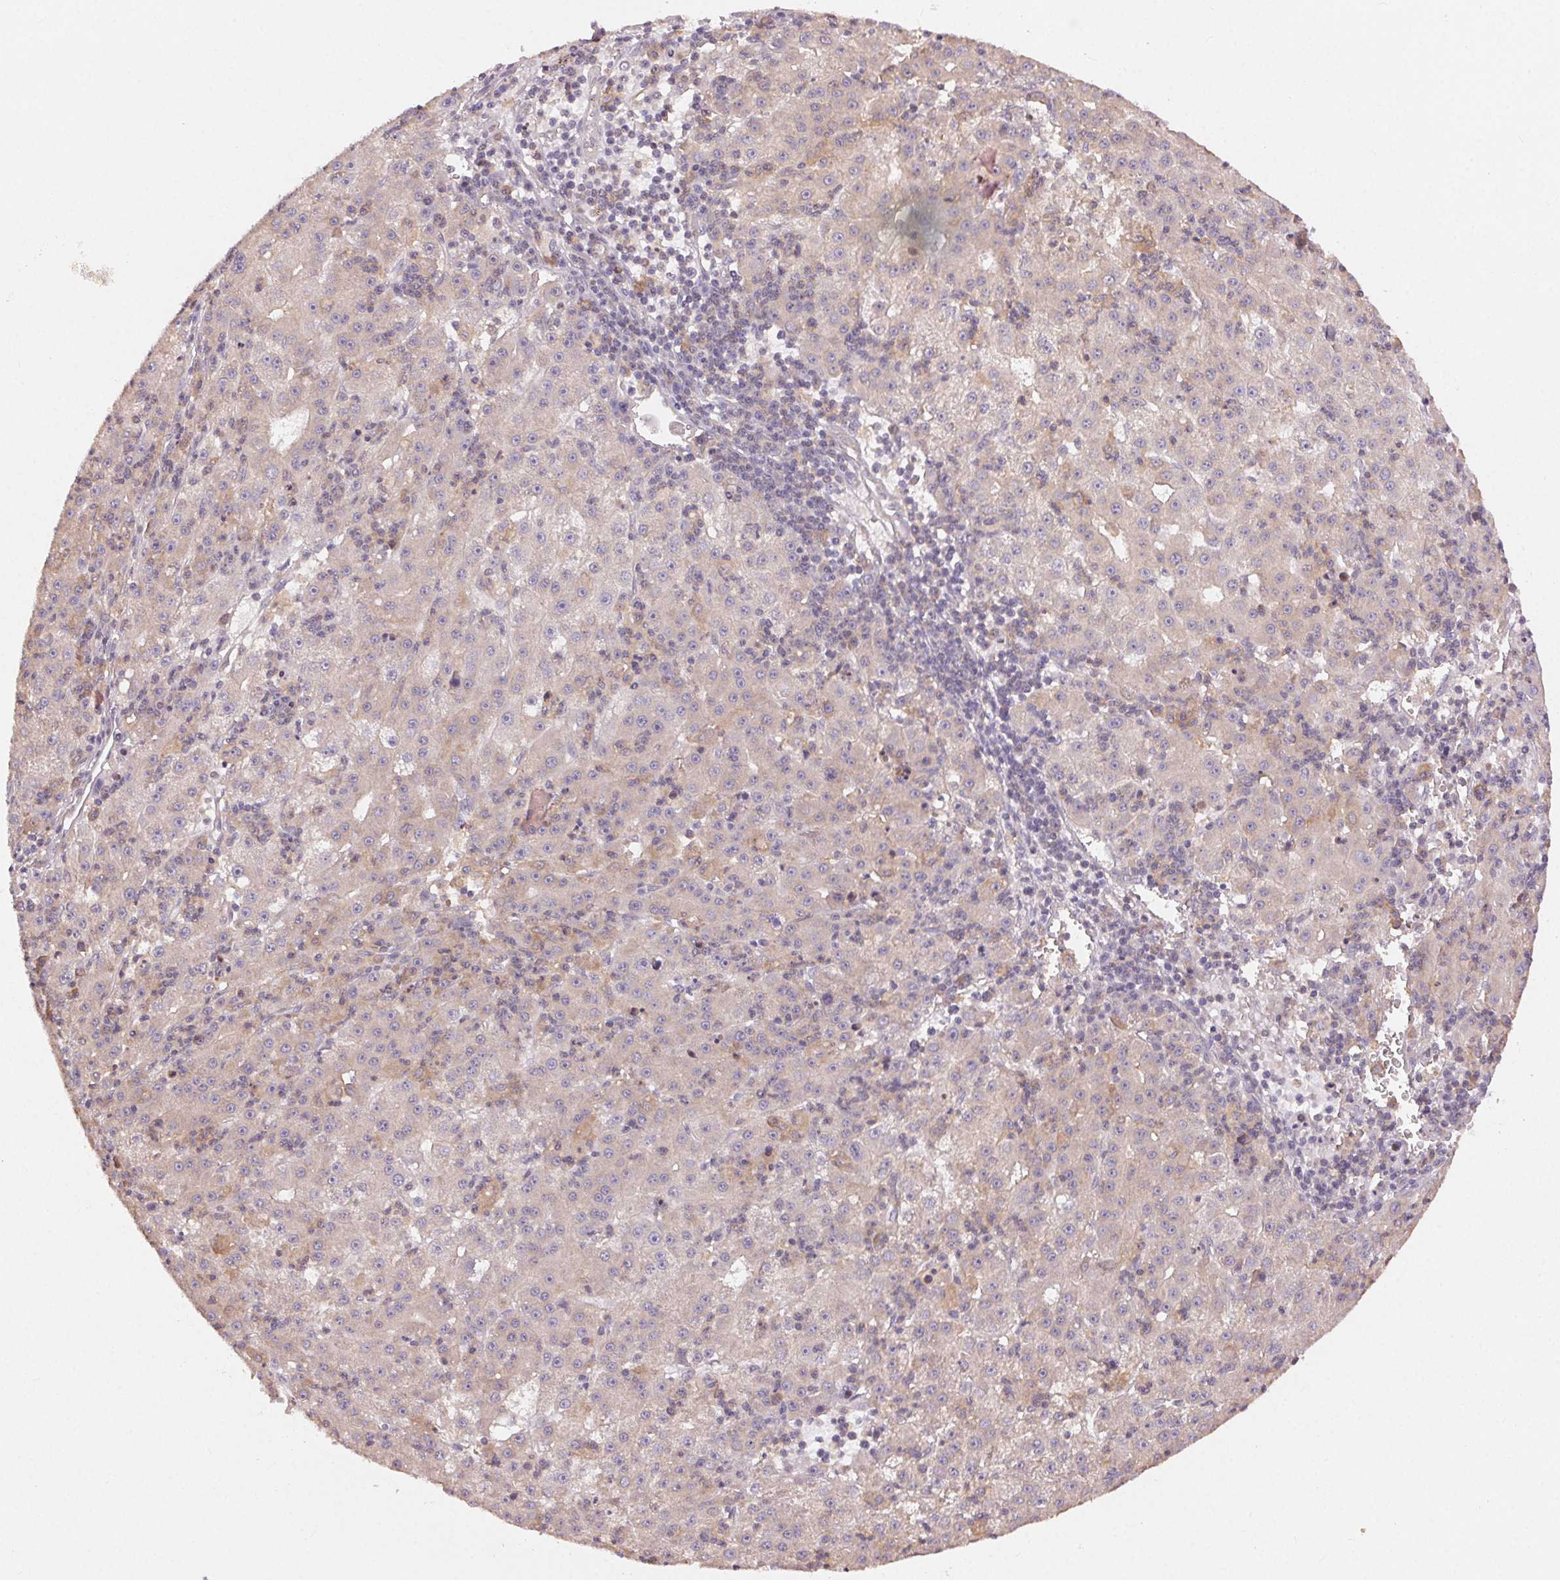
{"staining": {"intensity": "negative", "quantity": "none", "location": "none"}, "tissue": "liver cancer", "cell_type": "Tumor cells", "image_type": "cancer", "snomed": [{"axis": "morphology", "description": "Carcinoma, Hepatocellular, NOS"}, {"axis": "topography", "description": "Liver"}], "caption": "Immunohistochemistry of liver hepatocellular carcinoma reveals no staining in tumor cells.", "gene": "MAPKAPK2", "patient": {"sex": "male", "age": 76}}